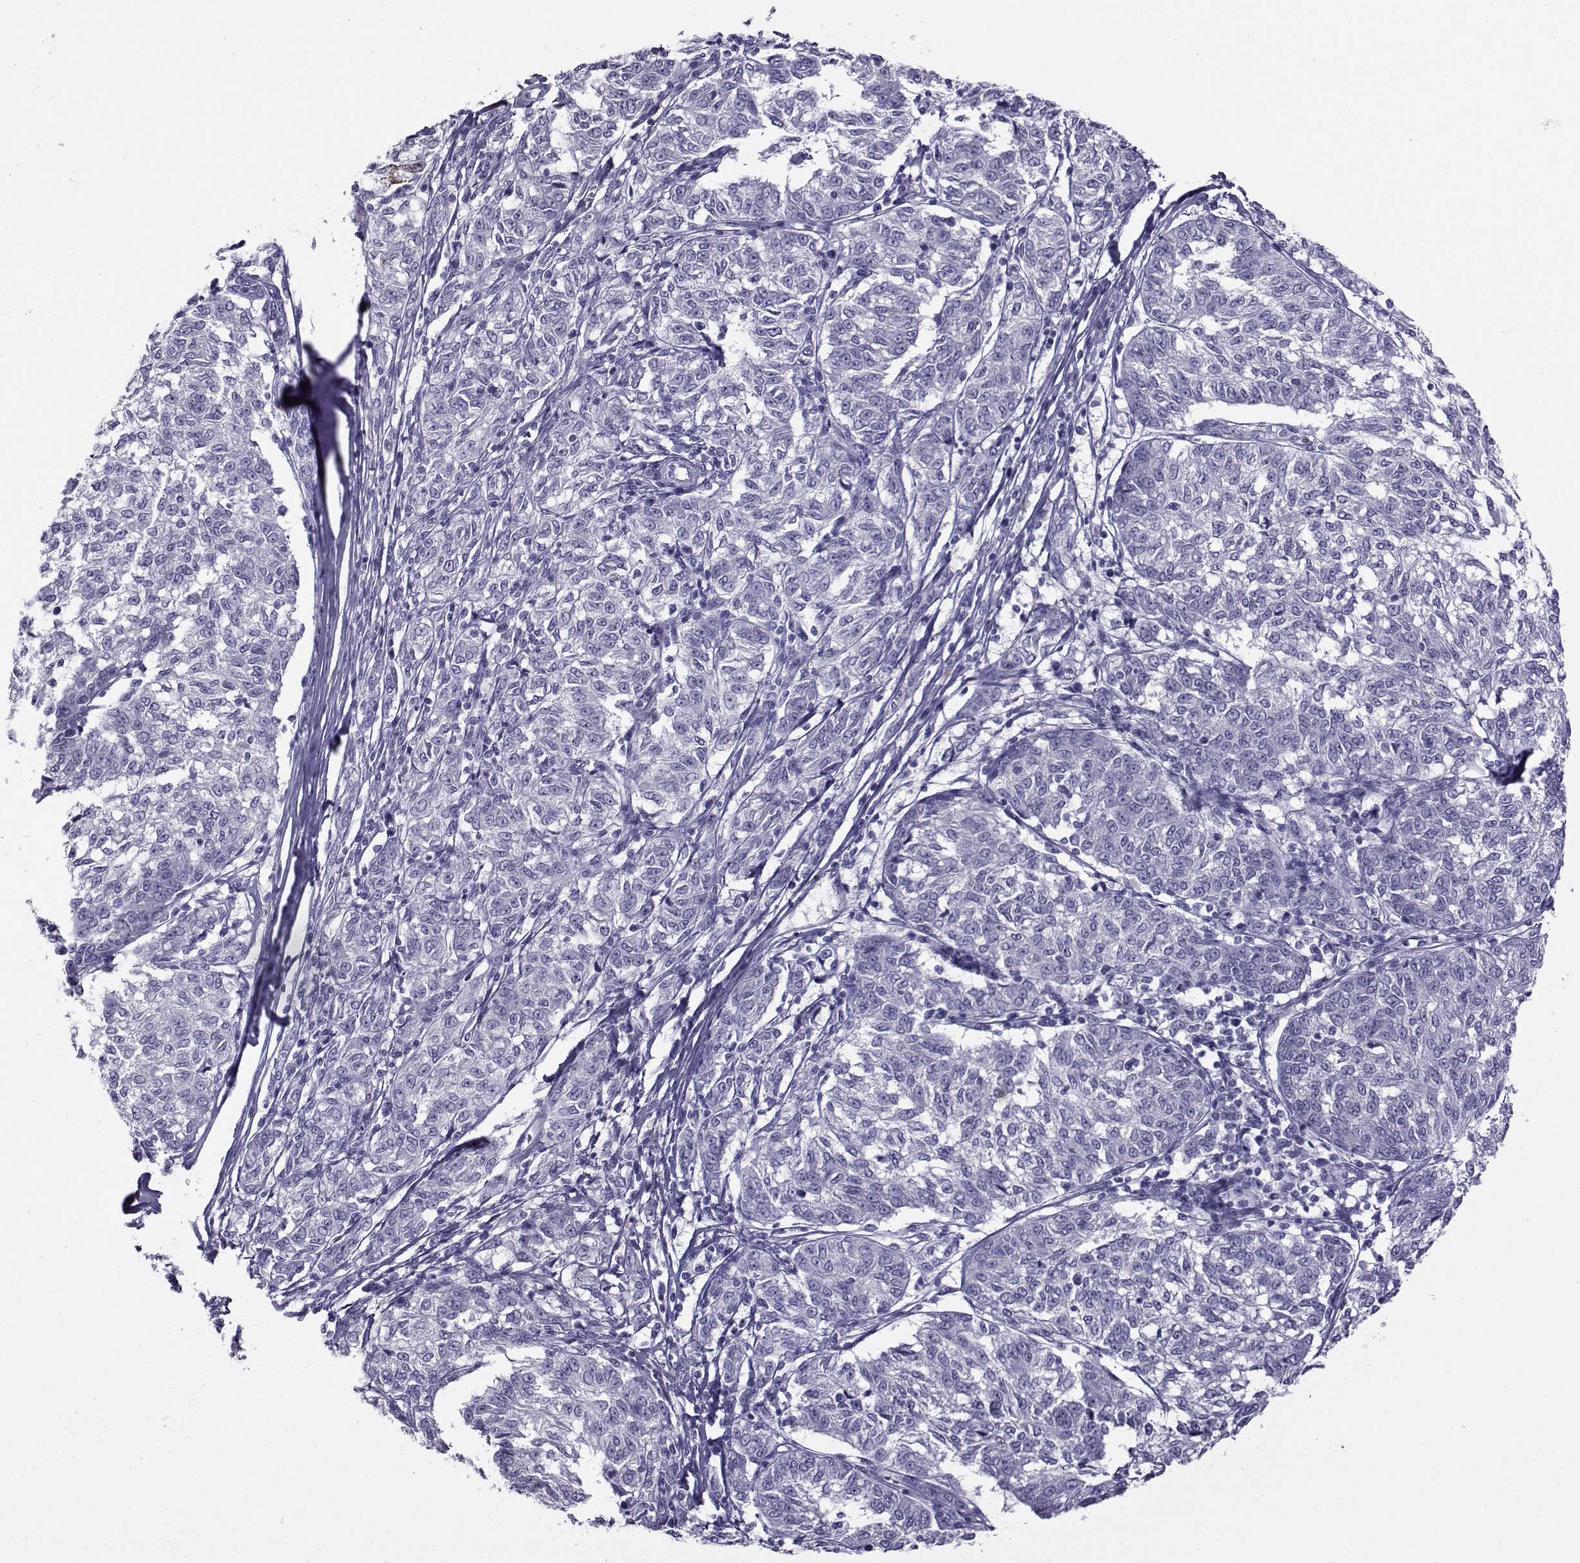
{"staining": {"intensity": "negative", "quantity": "none", "location": "none"}, "tissue": "melanoma", "cell_type": "Tumor cells", "image_type": "cancer", "snomed": [{"axis": "morphology", "description": "Malignant melanoma, NOS"}, {"axis": "topography", "description": "Skin"}], "caption": "This image is of malignant melanoma stained with immunohistochemistry to label a protein in brown with the nuclei are counter-stained blue. There is no positivity in tumor cells.", "gene": "ARMC2", "patient": {"sex": "female", "age": 72}}